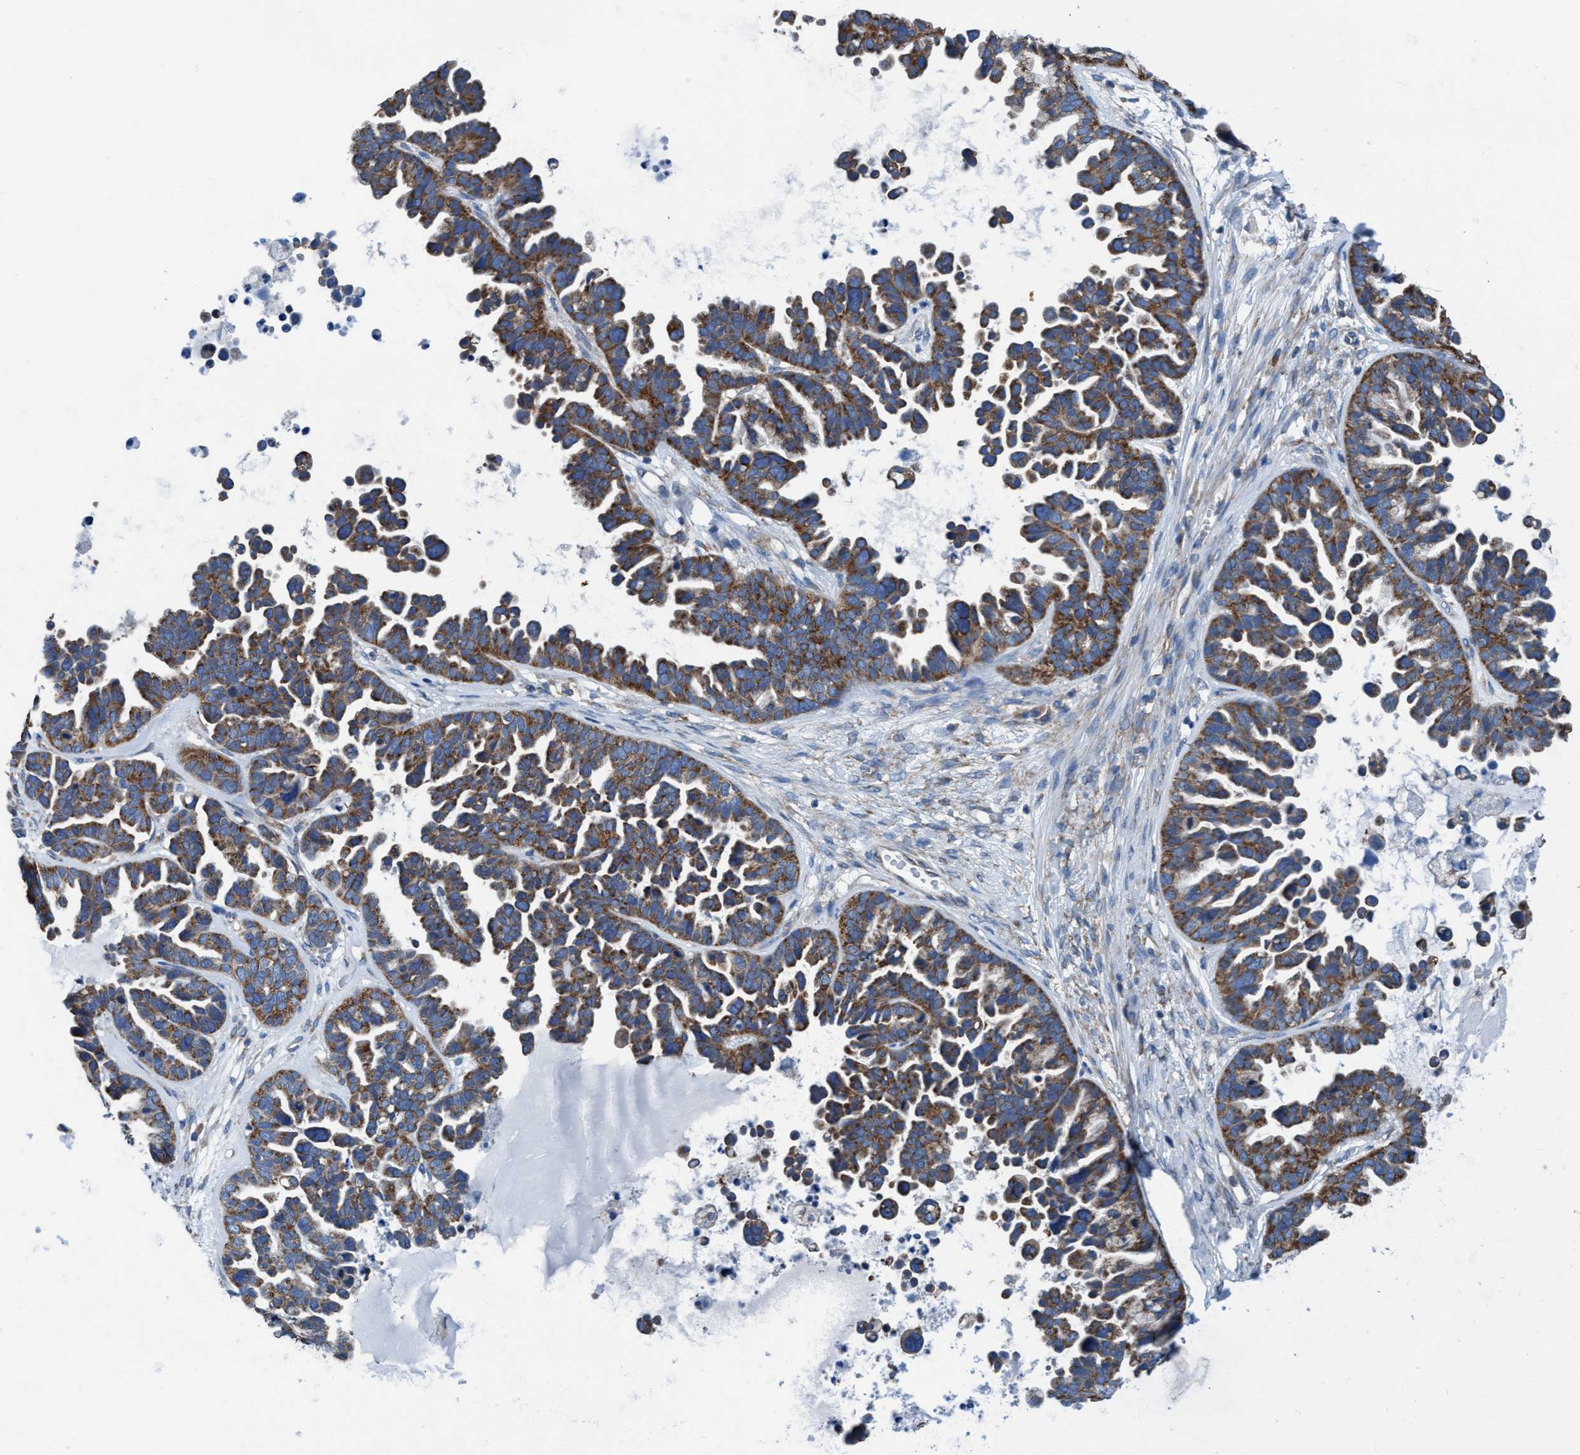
{"staining": {"intensity": "moderate", "quantity": ">75%", "location": "cytoplasmic/membranous"}, "tissue": "ovarian cancer", "cell_type": "Tumor cells", "image_type": "cancer", "snomed": [{"axis": "morphology", "description": "Cystadenocarcinoma, serous, NOS"}, {"axis": "topography", "description": "Ovary"}], "caption": "Human ovarian cancer stained with a brown dye exhibits moderate cytoplasmic/membranous positive positivity in approximately >75% of tumor cells.", "gene": "NMT1", "patient": {"sex": "female", "age": 56}}